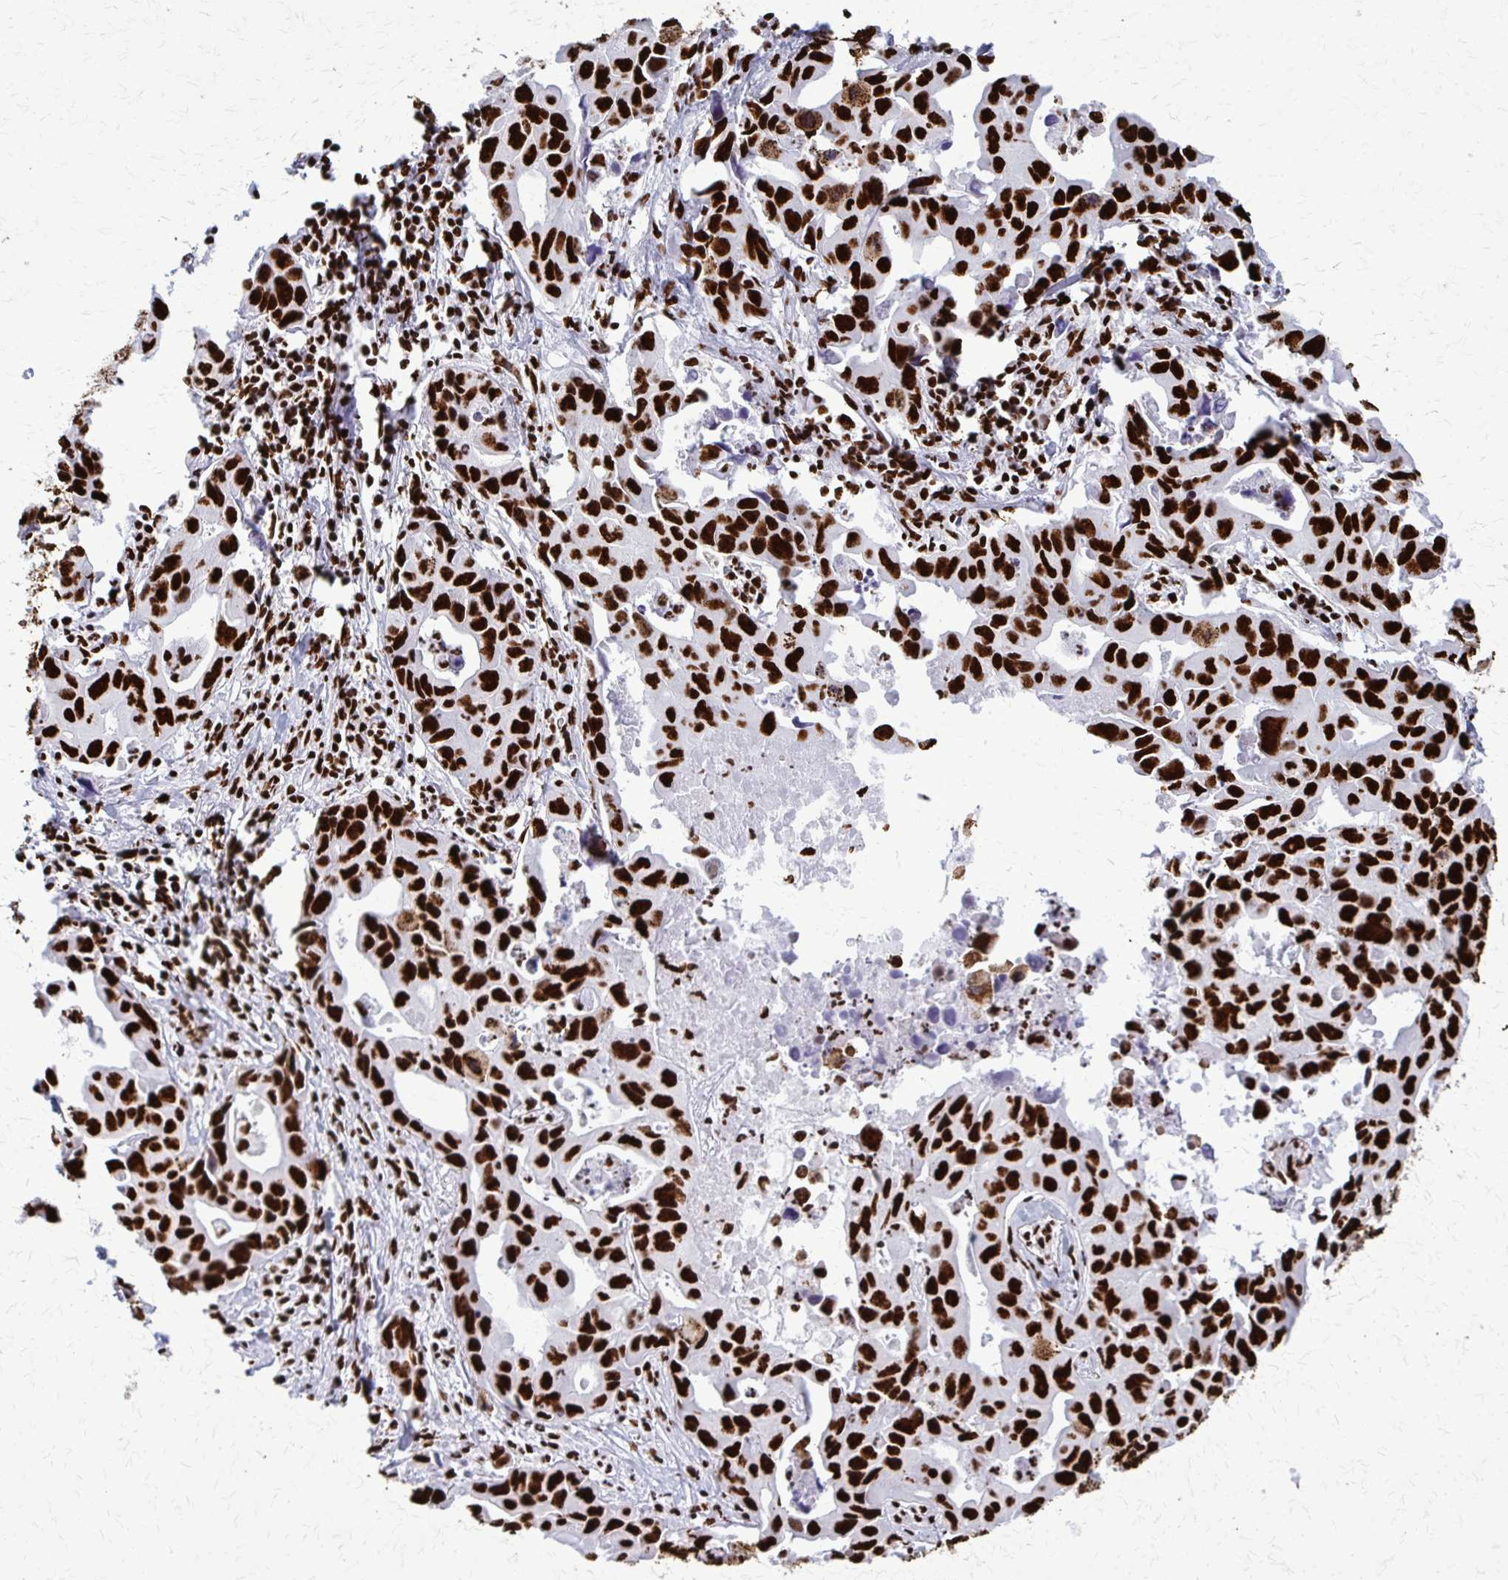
{"staining": {"intensity": "strong", "quantity": ">75%", "location": "nuclear"}, "tissue": "lung cancer", "cell_type": "Tumor cells", "image_type": "cancer", "snomed": [{"axis": "morphology", "description": "Adenocarcinoma, NOS"}, {"axis": "topography", "description": "Lung"}], "caption": "A high amount of strong nuclear expression is identified in approximately >75% of tumor cells in adenocarcinoma (lung) tissue.", "gene": "SFPQ", "patient": {"sex": "male", "age": 64}}